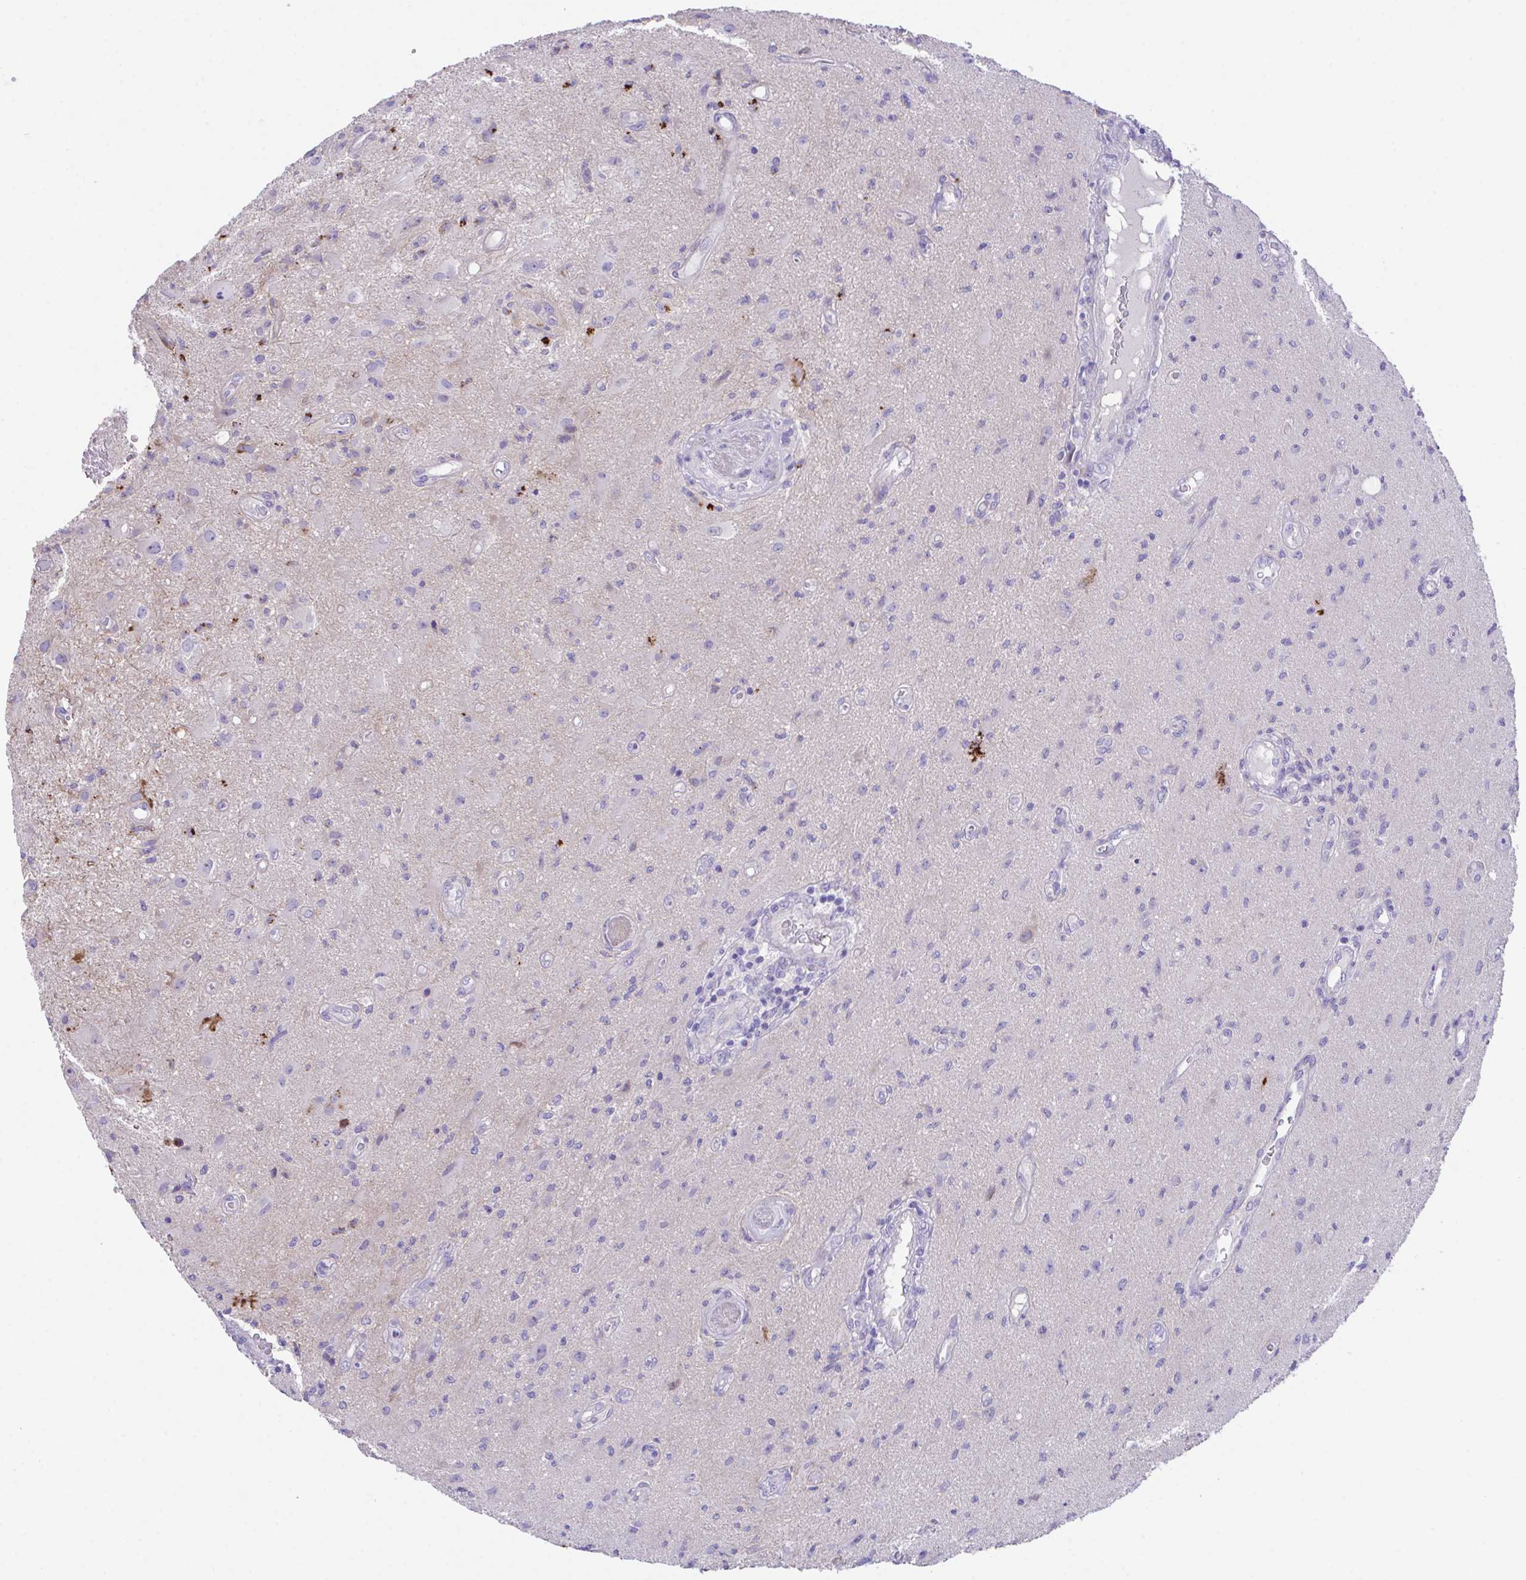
{"staining": {"intensity": "negative", "quantity": "none", "location": "none"}, "tissue": "glioma", "cell_type": "Tumor cells", "image_type": "cancer", "snomed": [{"axis": "morphology", "description": "Glioma, malignant, High grade"}, {"axis": "topography", "description": "Brain"}], "caption": "This micrograph is of glioma stained with immunohistochemistry to label a protein in brown with the nuclei are counter-stained blue. There is no positivity in tumor cells.", "gene": "SLC16A6", "patient": {"sex": "male", "age": 67}}